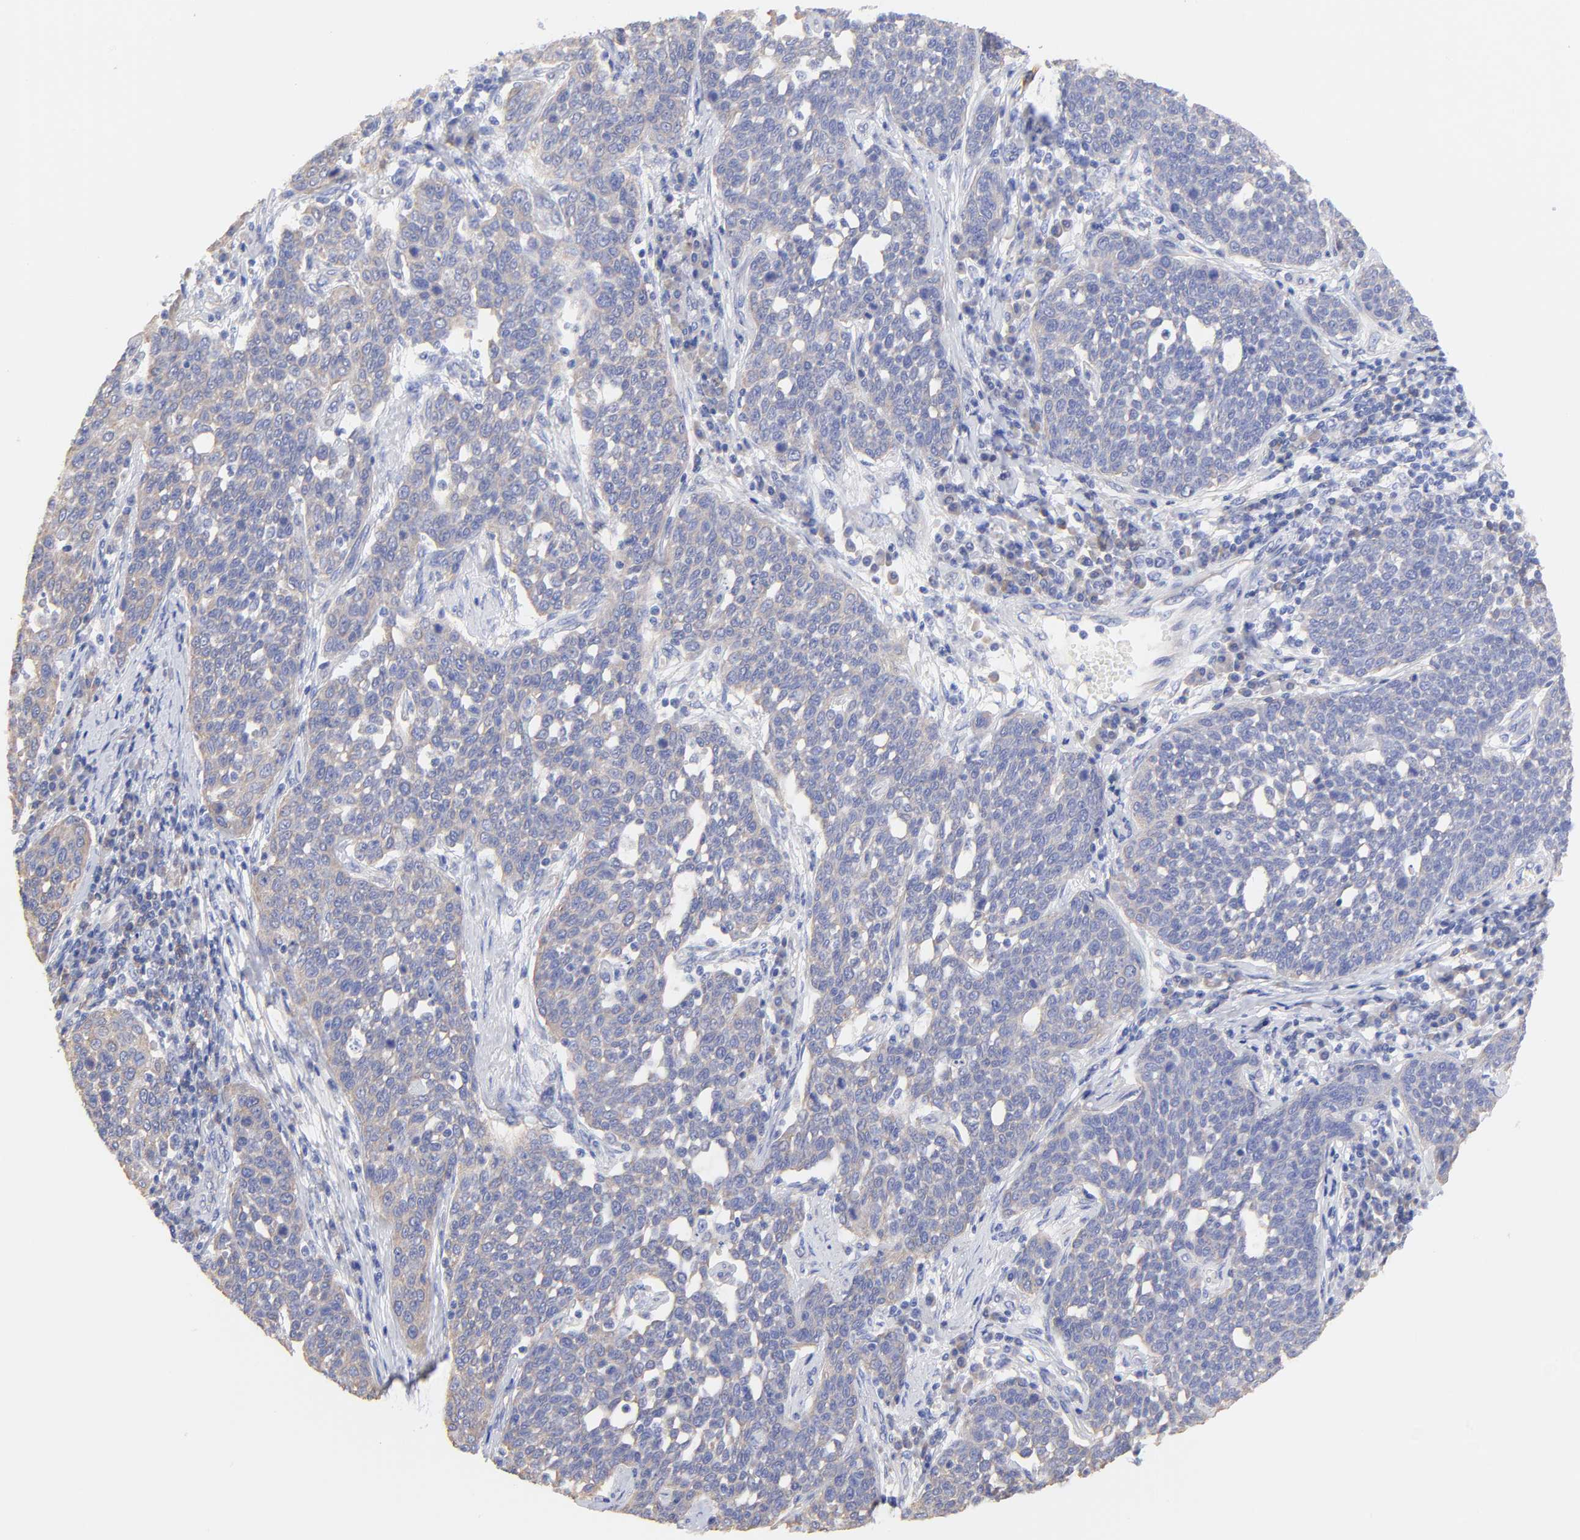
{"staining": {"intensity": "weak", "quantity": ">75%", "location": "cytoplasmic/membranous"}, "tissue": "cervical cancer", "cell_type": "Tumor cells", "image_type": "cancer", "snomed": [{"axis": "morphology", "description": "Squamous cell carcinoma, NOS"}, {"axis": "topography", "description": "Cervix"}], "caption": "Immunohistochemical staining of human cervical squamous cell carcinoma reveals low levels of weak cytoplasmic/membranous protein staining in about >75% of tumor cells. The staining was performed using DAB (3,3'-diaminobenzidine), with brown indicating positive protein expression. Nuclei are stained blue with hematoxylin.", "gene": "TNFRSF13C", "patient": {"sex": "female", "age": 34}}